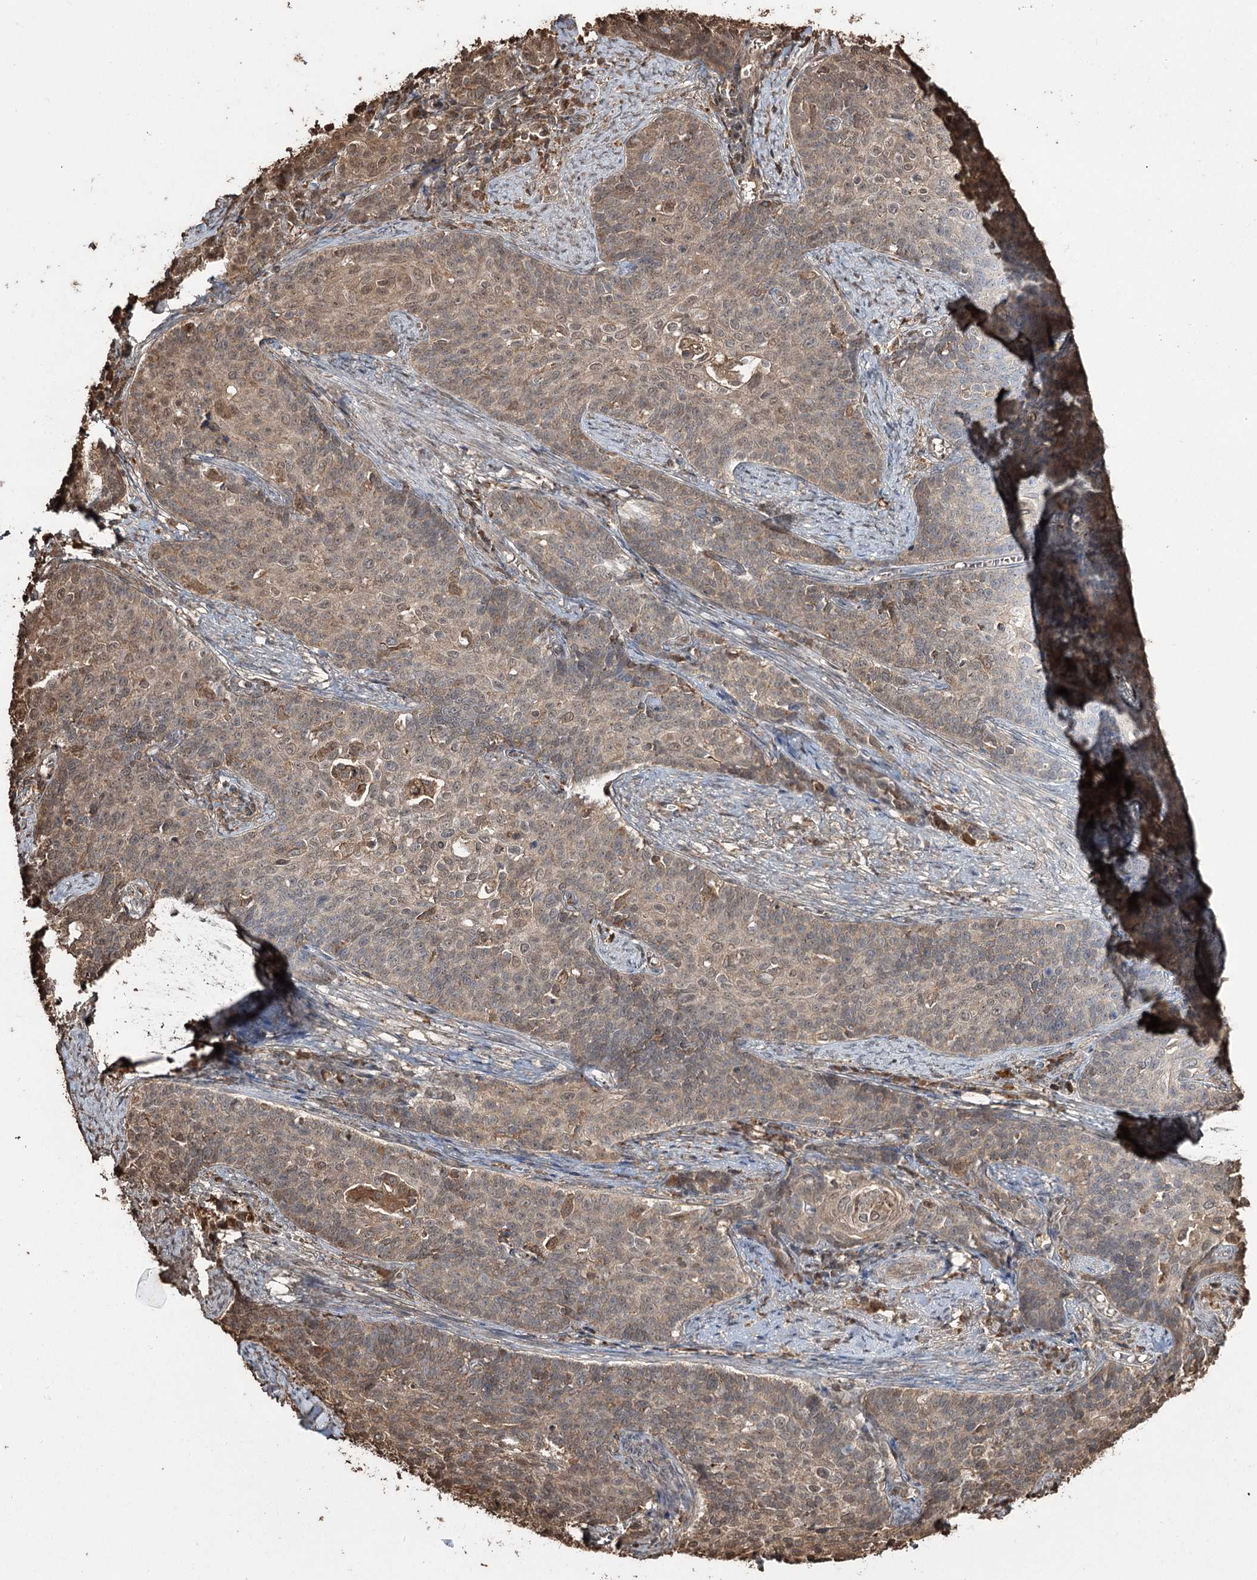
{"staining": {"intensity": "weak", "quantity": ">75%", "location": "cytoplasmic/membranous"}, "tissue": "cervical cancer", "cell_type": "Tumor cells", "image_type": "cancer", "snomed": [{"axis": "morphology", "description": "Squamous cell carcinoma, NOS"}, {"axis": "topography", "description": "Cervix"}], "caption": "Tumor cells reveal low levels of weak cytoplasmic/membranous staining in approximately >75% of cells in cervical cancer.", "gene": "PLCH1", "patient": {"sex": "female", "age": 39}}